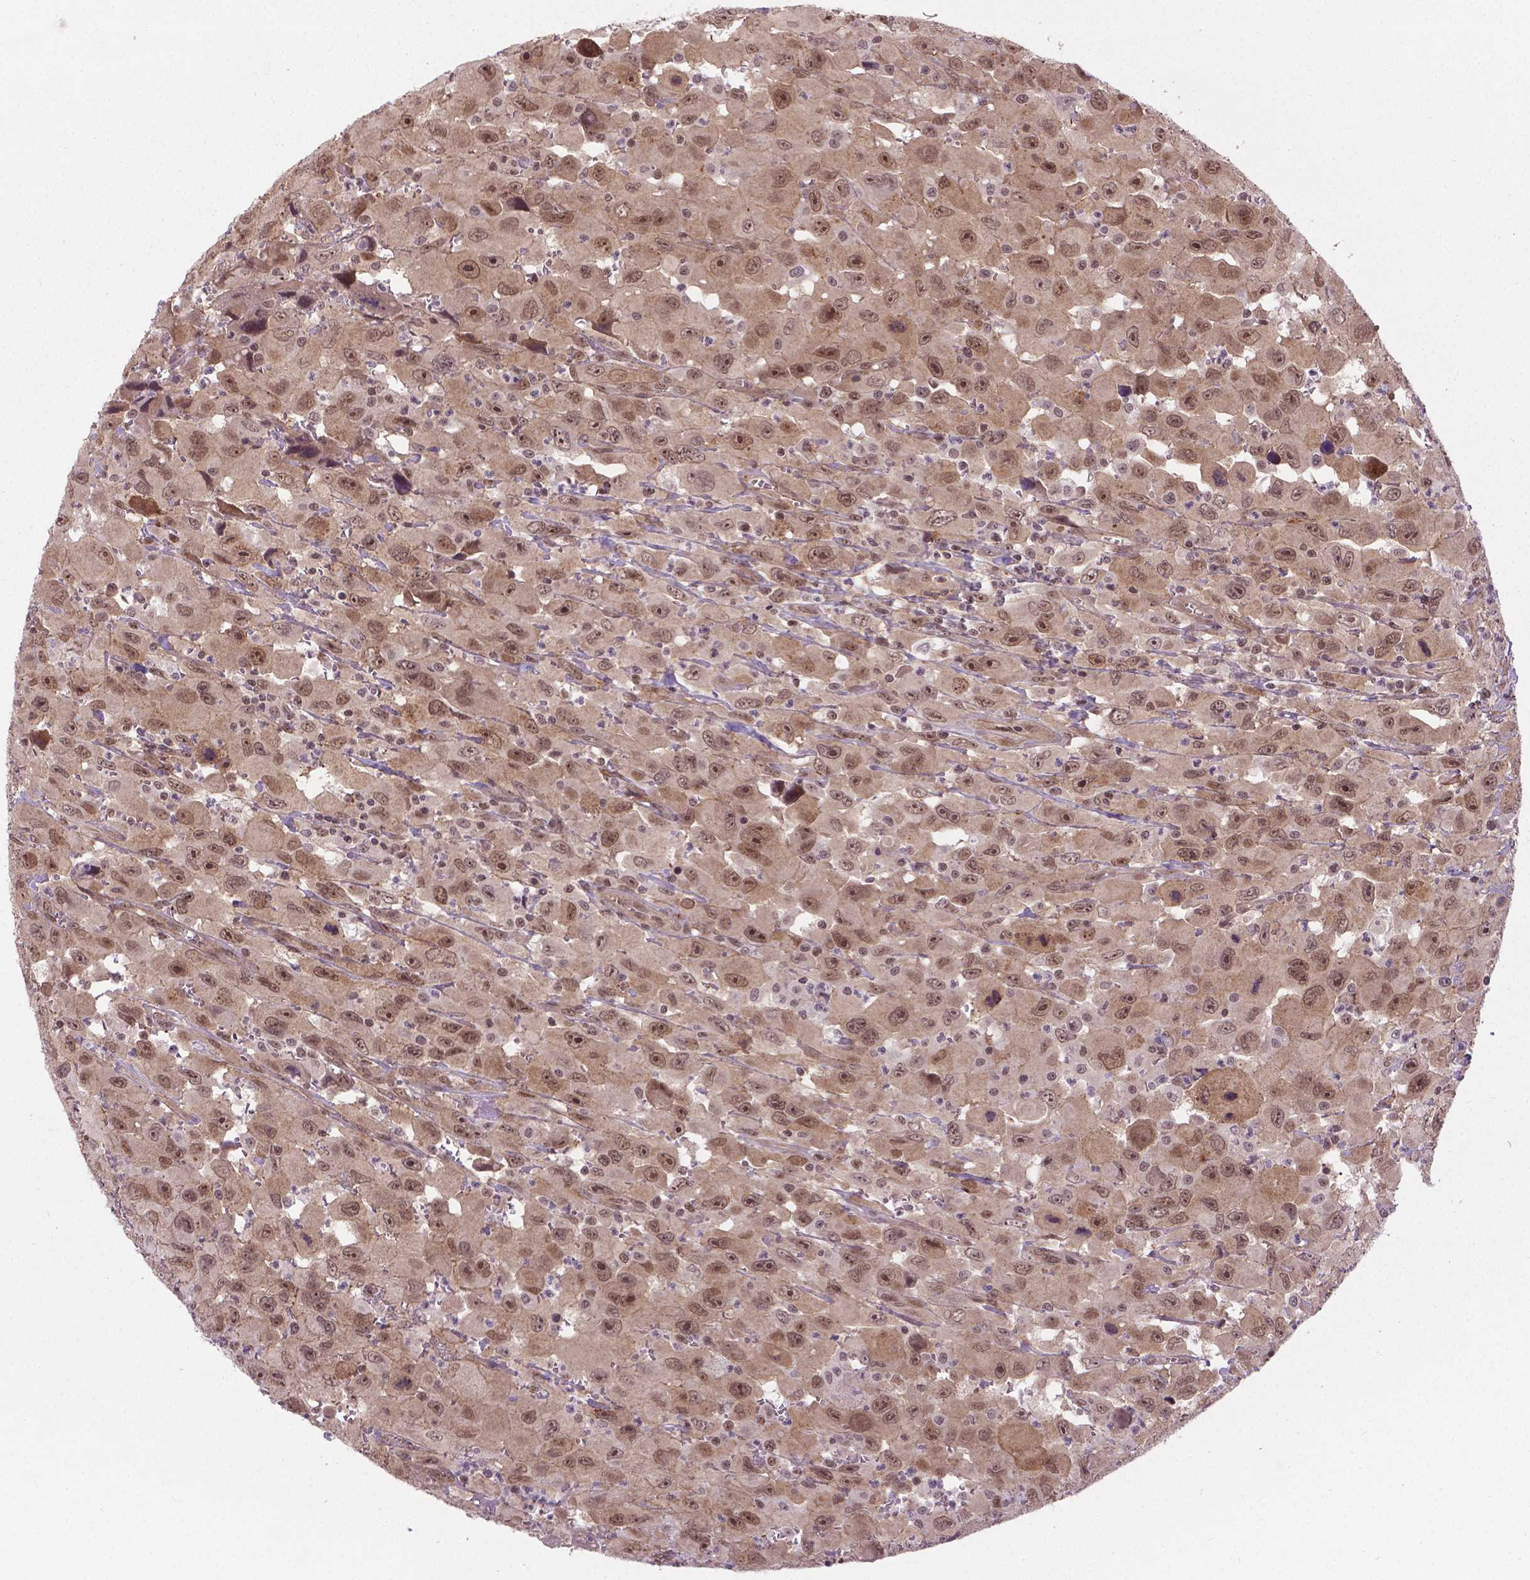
{"staining": {"intensity": "moderate", "quantity": ">75%", "location": "nuclear"}, "tissue": "head and neck cancer", "cell_type": "Tumor cells", "image_type": "cancer", "snomed": [{"axis": "morphology", "description": "Squamous cell carcinoma, NOS"}, {"axis": "morphology", "description": "Squamous cell carcinoma, metastatic, NOS"}, {"axis": "topography", "description": "Oral tissue"}, {"axis": "topography", "description": "Head-Neck"}], "caption": "A photomicrograph showing moderate nuclear positivity in approximately >75% of tumor cells in squamous cell carcinoma (head and neck), as visualized by brown immunohistochemical staining.", "gene": "ANKRD54", "patient": {"sex": "female", "age": 85}}